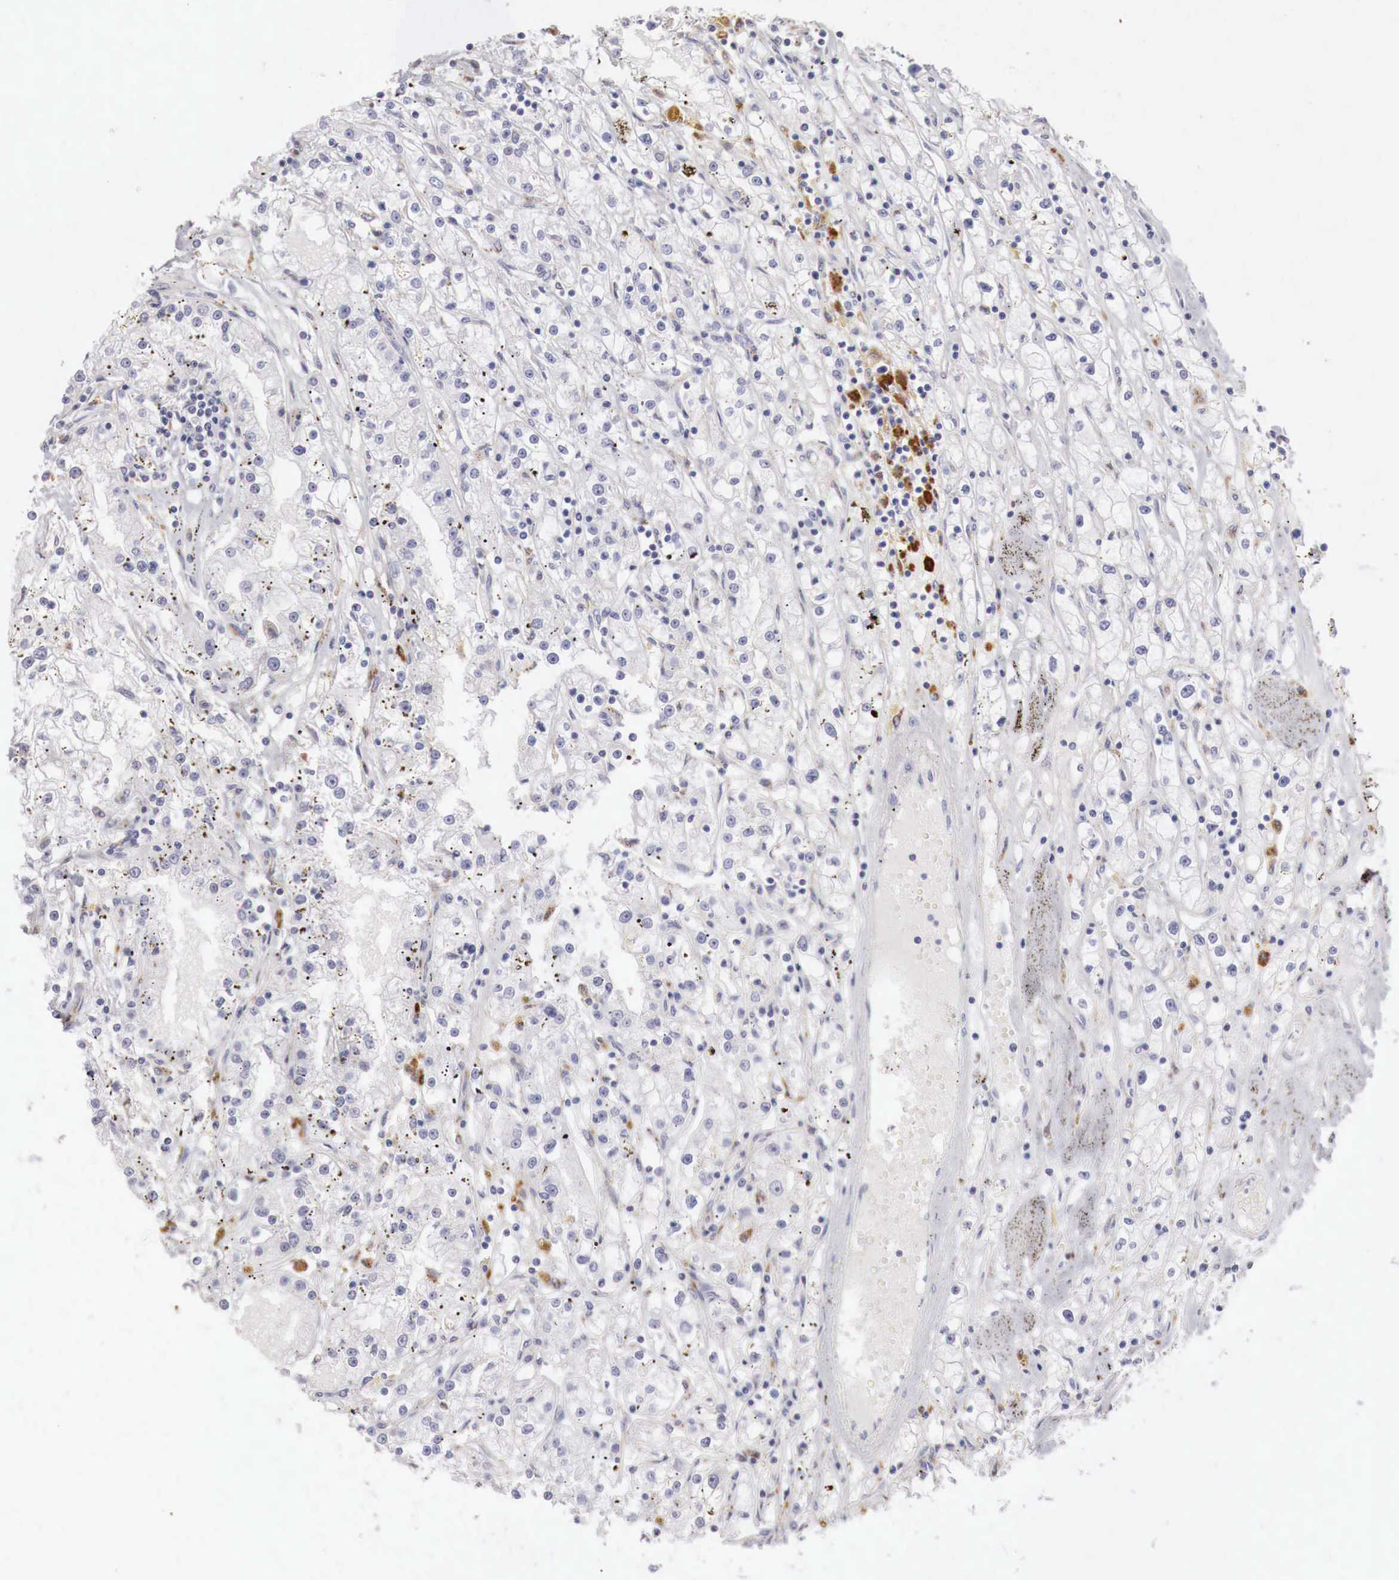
{"staining": {"intensity": "negative", "quantity": "none", "location": "none"}, "tissue": "renal cancer", "cell_type": "Tumor cells", "image_type": "cancer", "snomed": [{"axis": "morphology", "description": "Adenocarcinoma, NOS"}, {"axis": "topography", "description": "Kidney"}], "caption": "Renal adenocarcinoma stained for a protein using immunohistochemistry displays no expression tumor cells.", "gene": "GLA", "patient": {"sex": "male", "age": 56}}